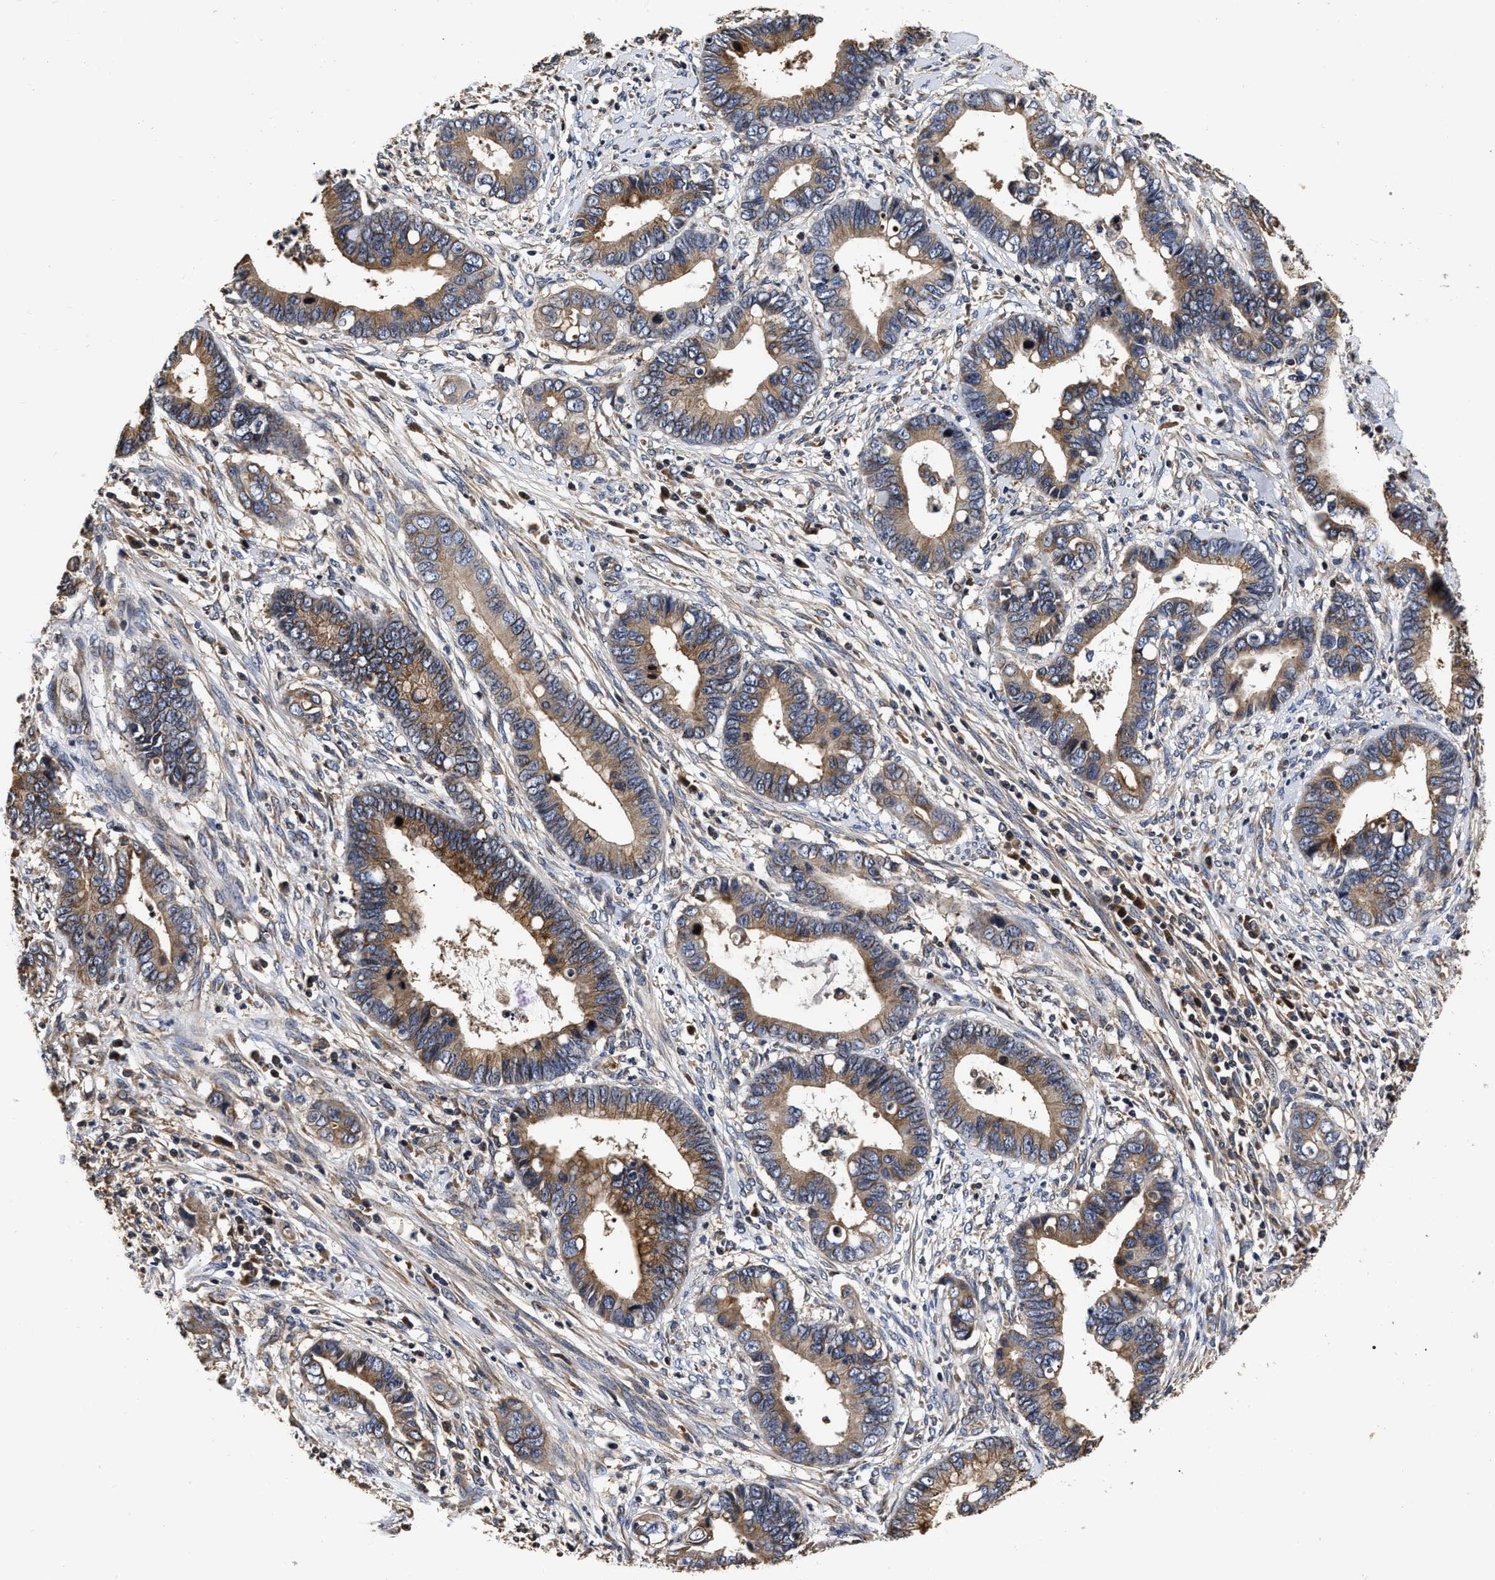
{"staining": {"intensity": "moderate", "quantity": ">75%", "location": "cytoplasmic/membranous"}, "tissue": "cervical cancer", "cell_type": "Tumor cells", "image_type": "cancer", "snomed": [{"axis": "morphology", "description": "Adenocarcinoma, NOS"}, {"axis": "topography", "description": "Cervix"}], "caption": "This is a histology image of immunohistochemistry (IHC) staining of cervical cancer (adenocarcinoma), which shows moderate positivity in the cytoplasmic/membranous of tumor cells.", "gene": "ABCG8", "patient": {"sex": "female", "age": 44}}